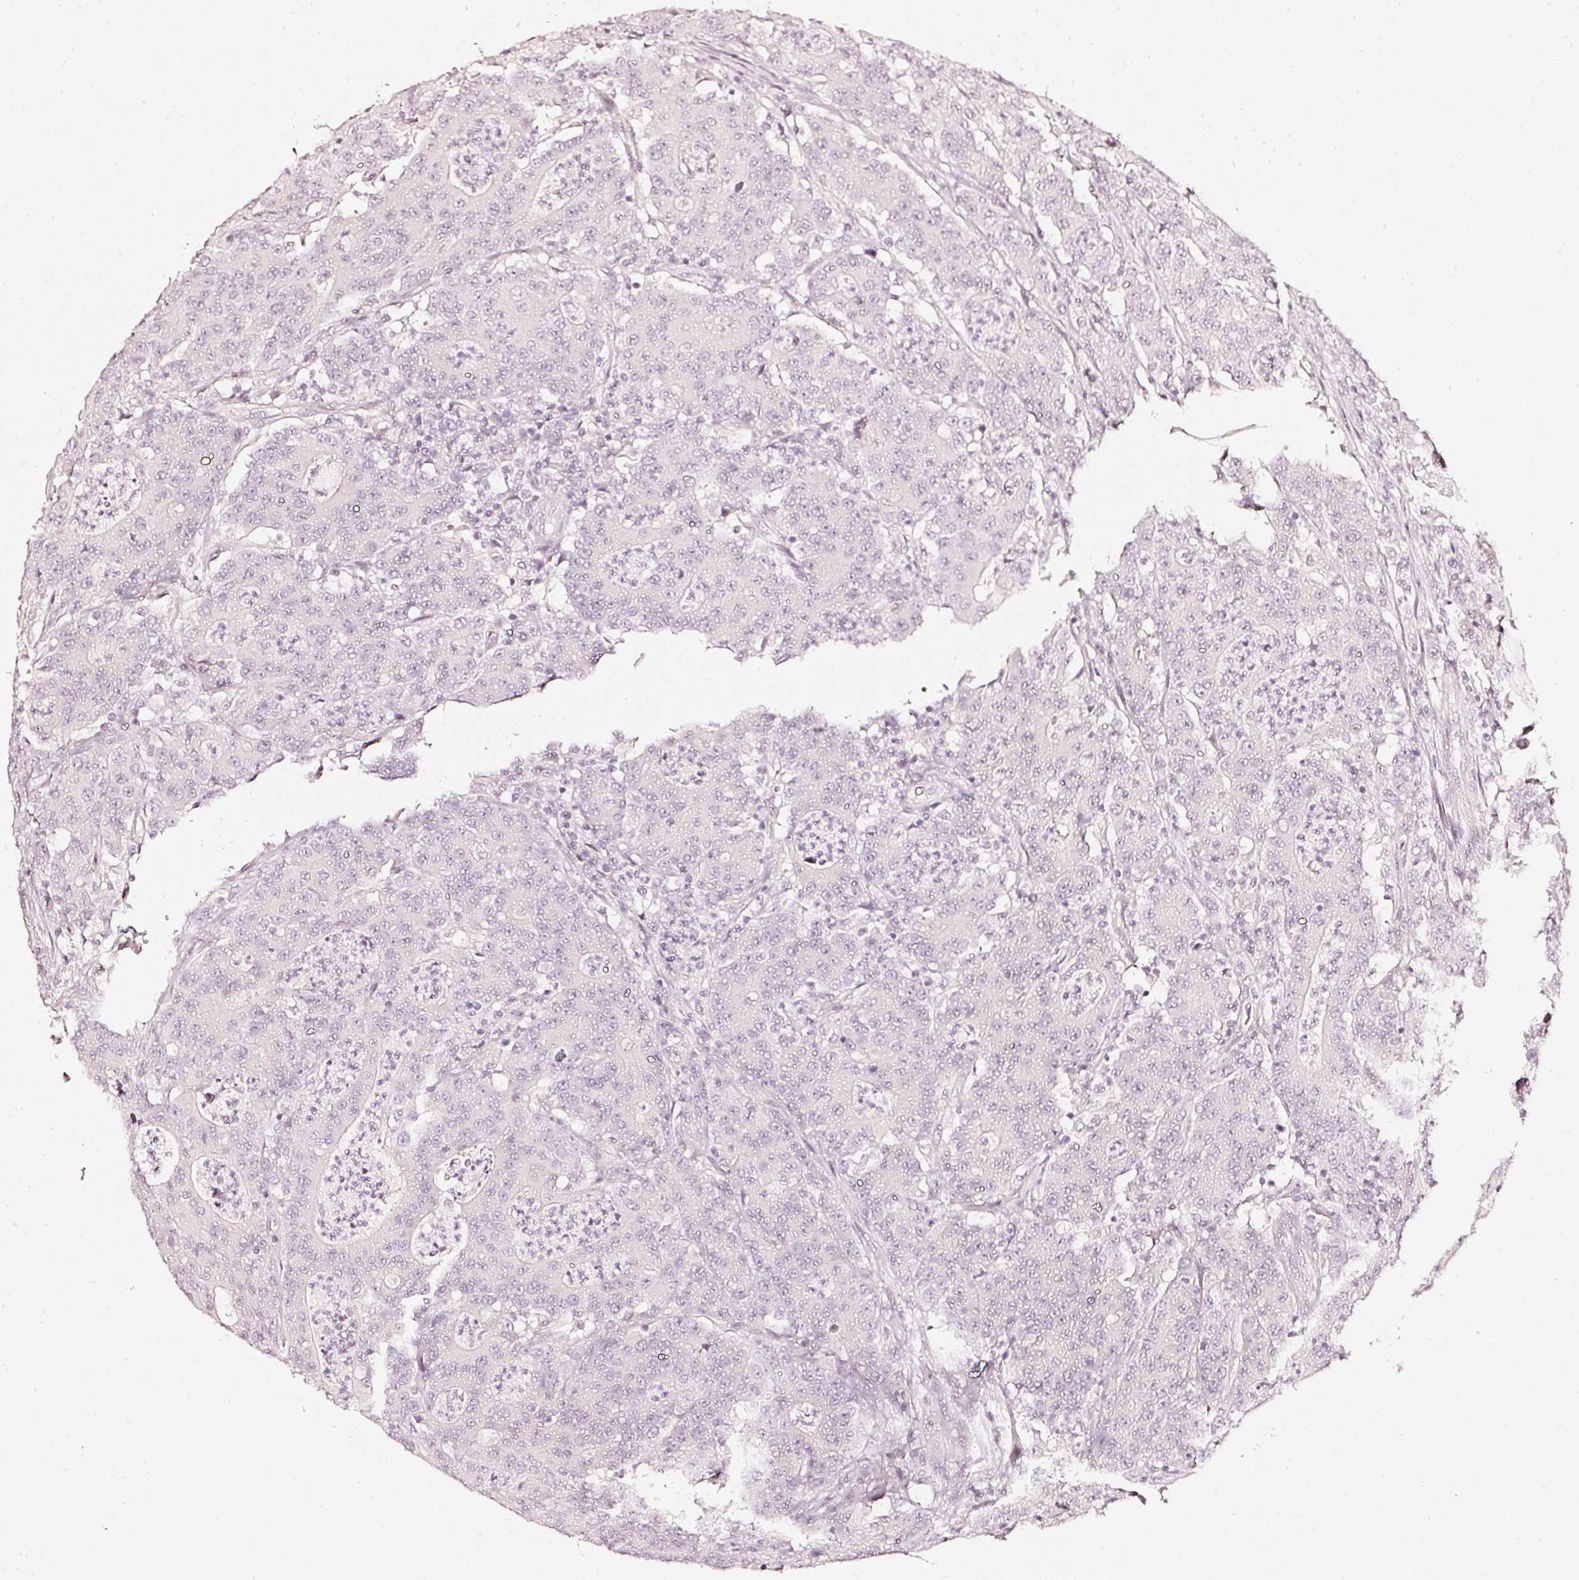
{"staining": {"intensity": "negative", "quantity": "none", "location": "none"}, "tissue": "colorectal cancer", "cell_type": "Tumor cells", "image_type": "cancer", "snomed": [{"axis": "morphology", "description": "Adenocarcinoma, NOS"}, {"axis": "topography", "description": "Colon"}], "caption": "Colorectal cancer stained for a protein using immunohistochemistry (IHC) reveals no positivity tumor cells.", "gene": "CNP", "patient": {"sex": "male", "age": 83}}